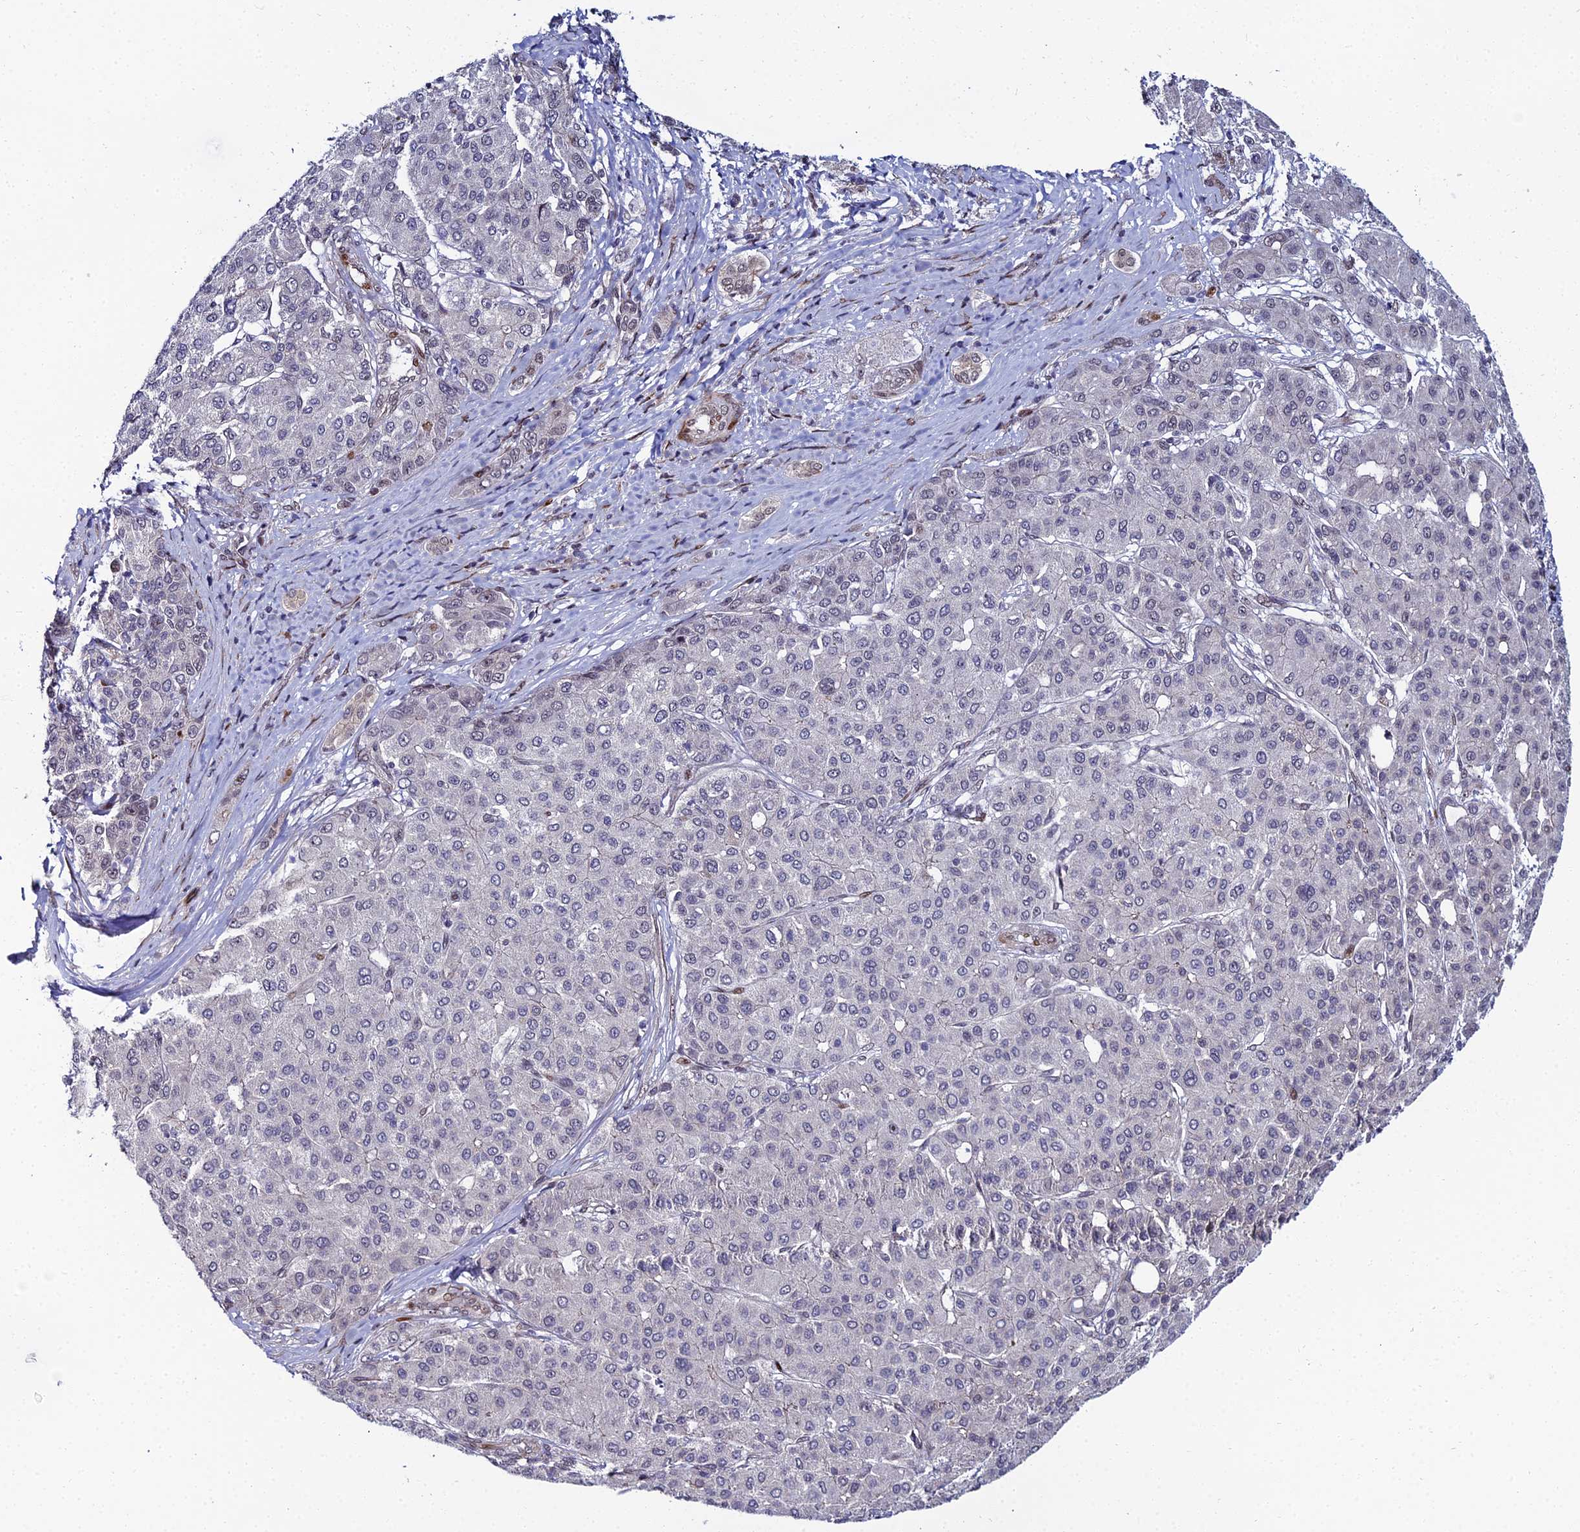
{"staining": {"intensity": "negative", "quantity": "none", "location": "none"}, "tissue": "liver cancer", "cell_type": "Tumor cells", "image_type": "cancer", "snomed": [{"axis": "morphology", "description": "Carcinoma, Hepatocellular, NOS"}, {"axis": "topography", "description": "Liver"}], "caption": "Histopathology image shows no significant protein staining in tumor cells of liver hepatocellular carcinoma.", "gene": "ZNF668", "patient": {"sex": "male", "age": 65}}